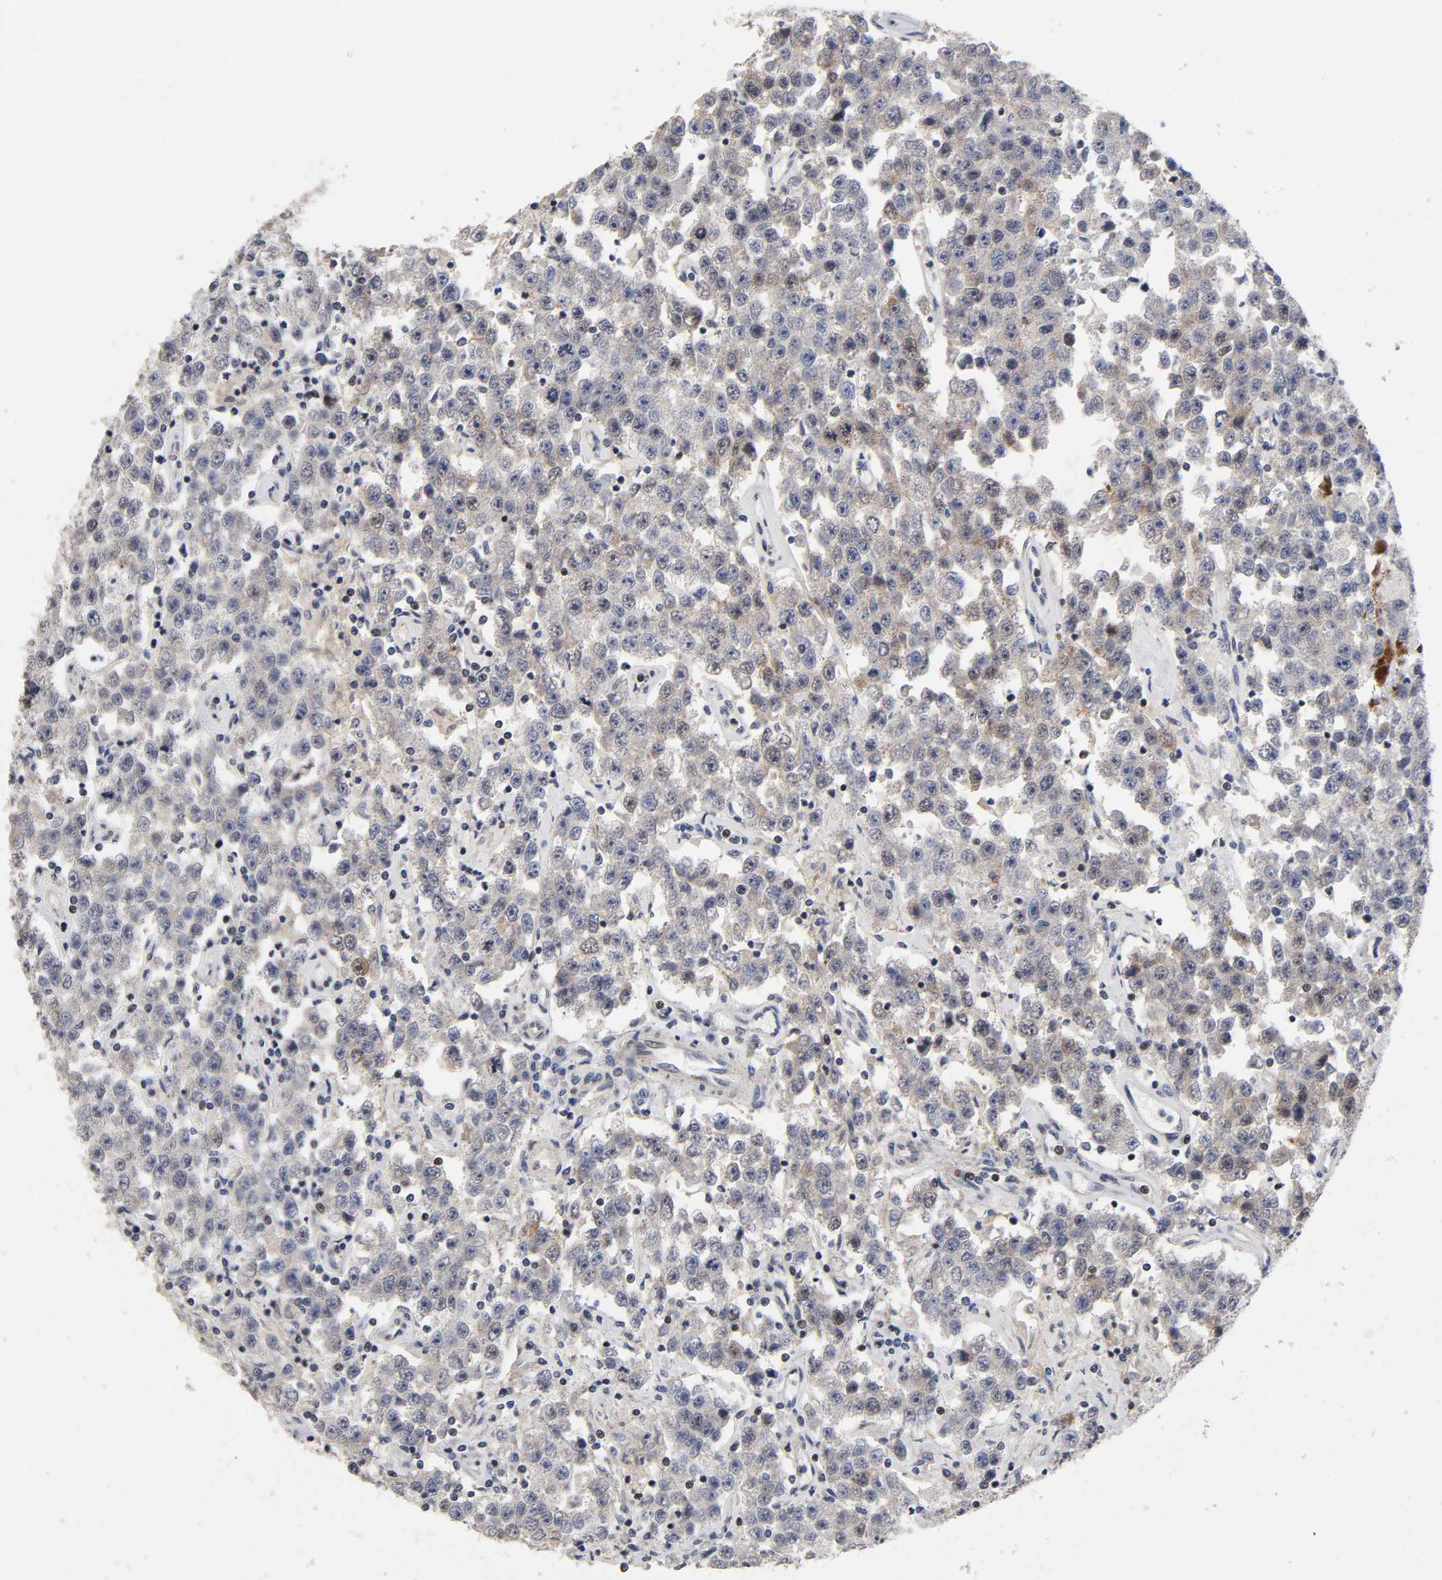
{"staining": {"intensity": "moderate", "quantity": "25%-75%", "location": "cytoplasmic/membranous,nuclear"}, "tissue": "testis cancer", "cell_type": "Tumor cells", "image_type": "cancer", "snomed": [{"axis": "morphology", "description": "Seminoma, NOS"}, {"axis": "topography", "description": "Testis"}], "caption": "Seminoma (testis) stained with a brown dye shows moderate cytoplasmic/membranous and nuclear positive staining in approximately 25%-75% of tumor cells.", "gene": "STK38", "patient": {"sex": "male", "age": 52}}